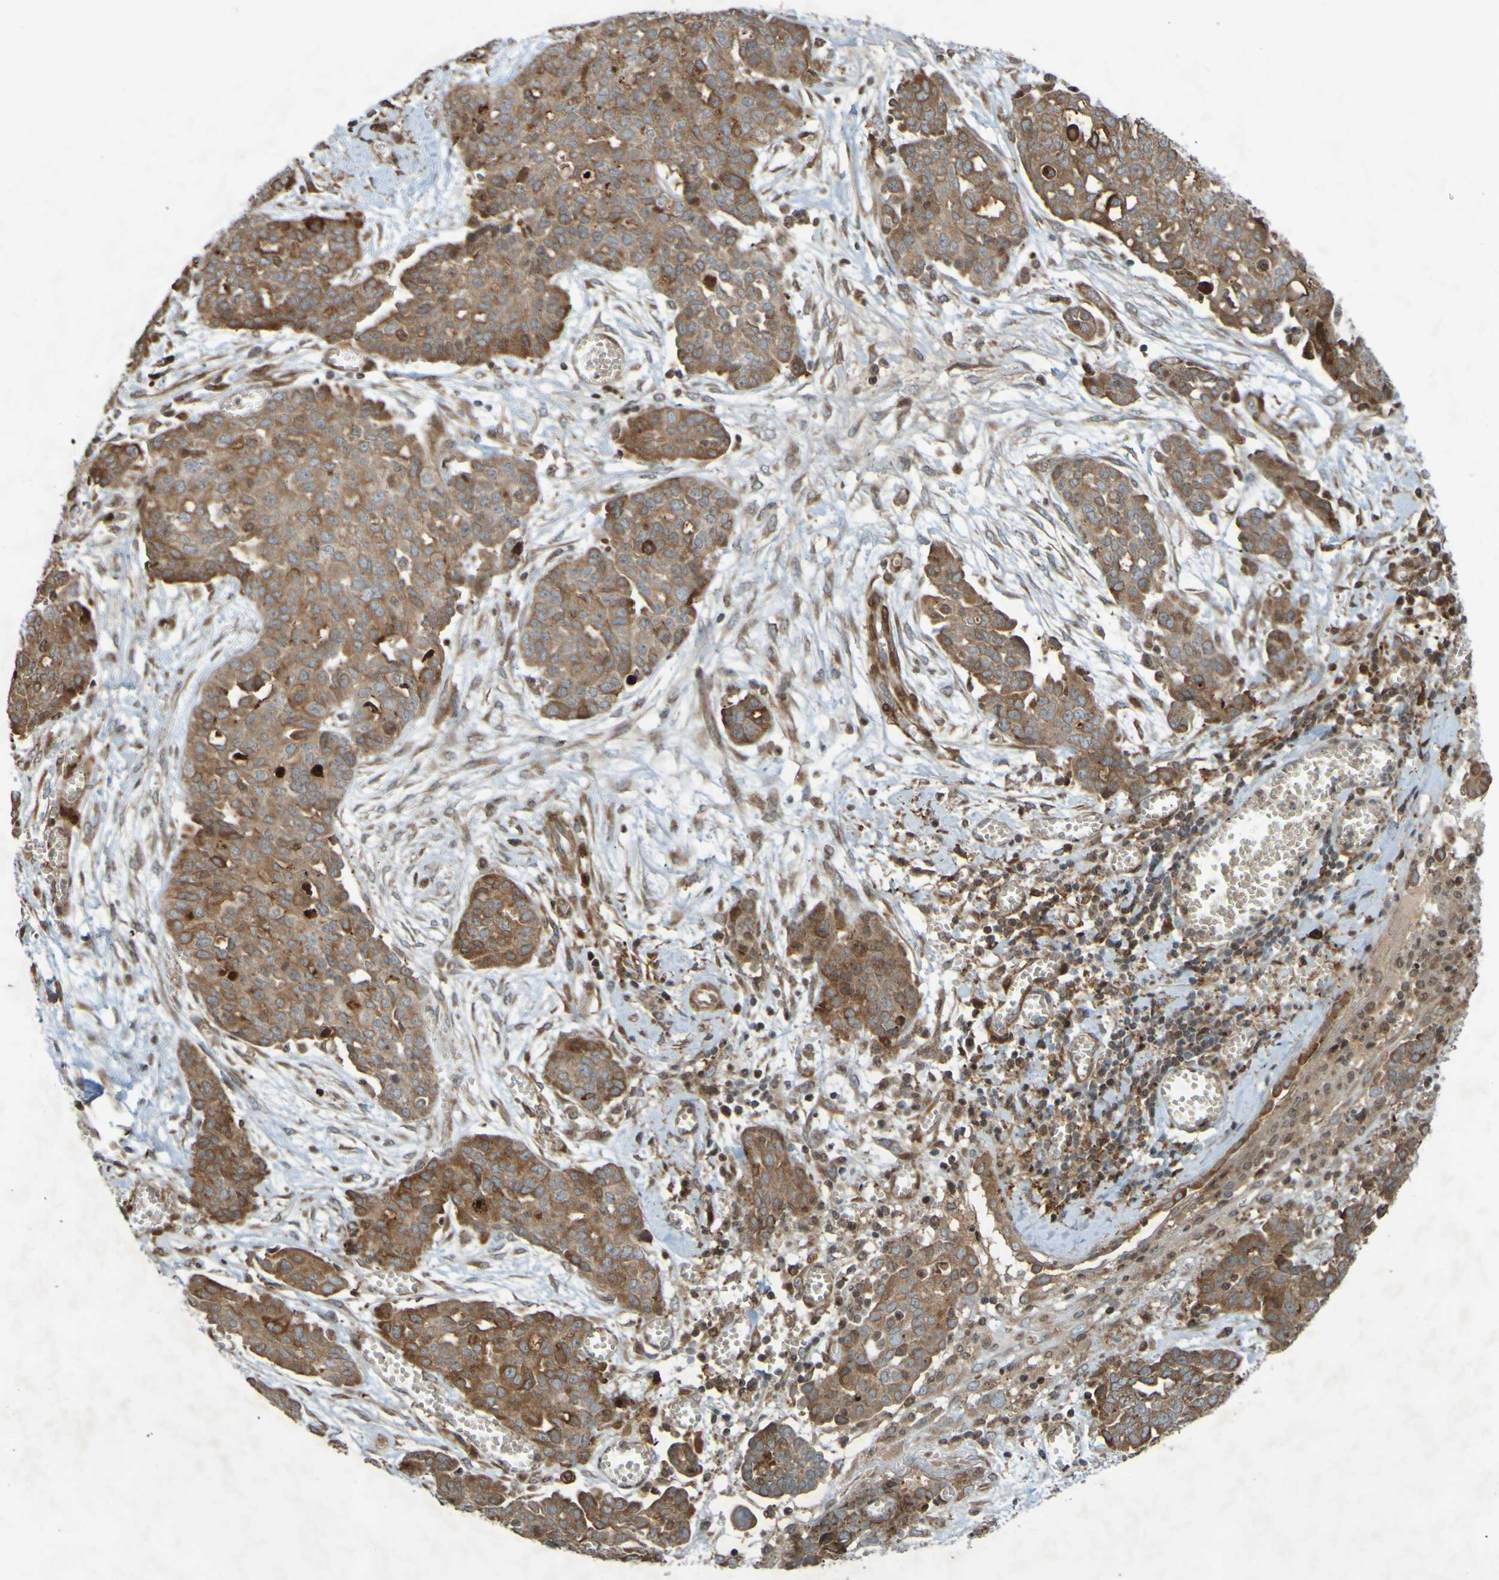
{"staining": {"intensity": "moderate", "quantity": ">75%", "location": "cytoplasmic/membranous"}, "tissue": "ovarian cancer", "cell_type": "Tumor cells", "image_type": "cancer", "snomed": [{"axis": "morphology", "description": "Cystadenocarcinoma, serous, NOS"}, {"axis": "topography", "description": "Soft tissue"}, {"axis": "topography", "description": "Ovary"}], "caption": "Protein staining of ovarian cancer tissue demonstrates moderate cytoplasmic/membranous expression in approximately >75% of tumor cells.", "gene": "GUCY1A1", "patient": {"sex": "female", "age": 57}}